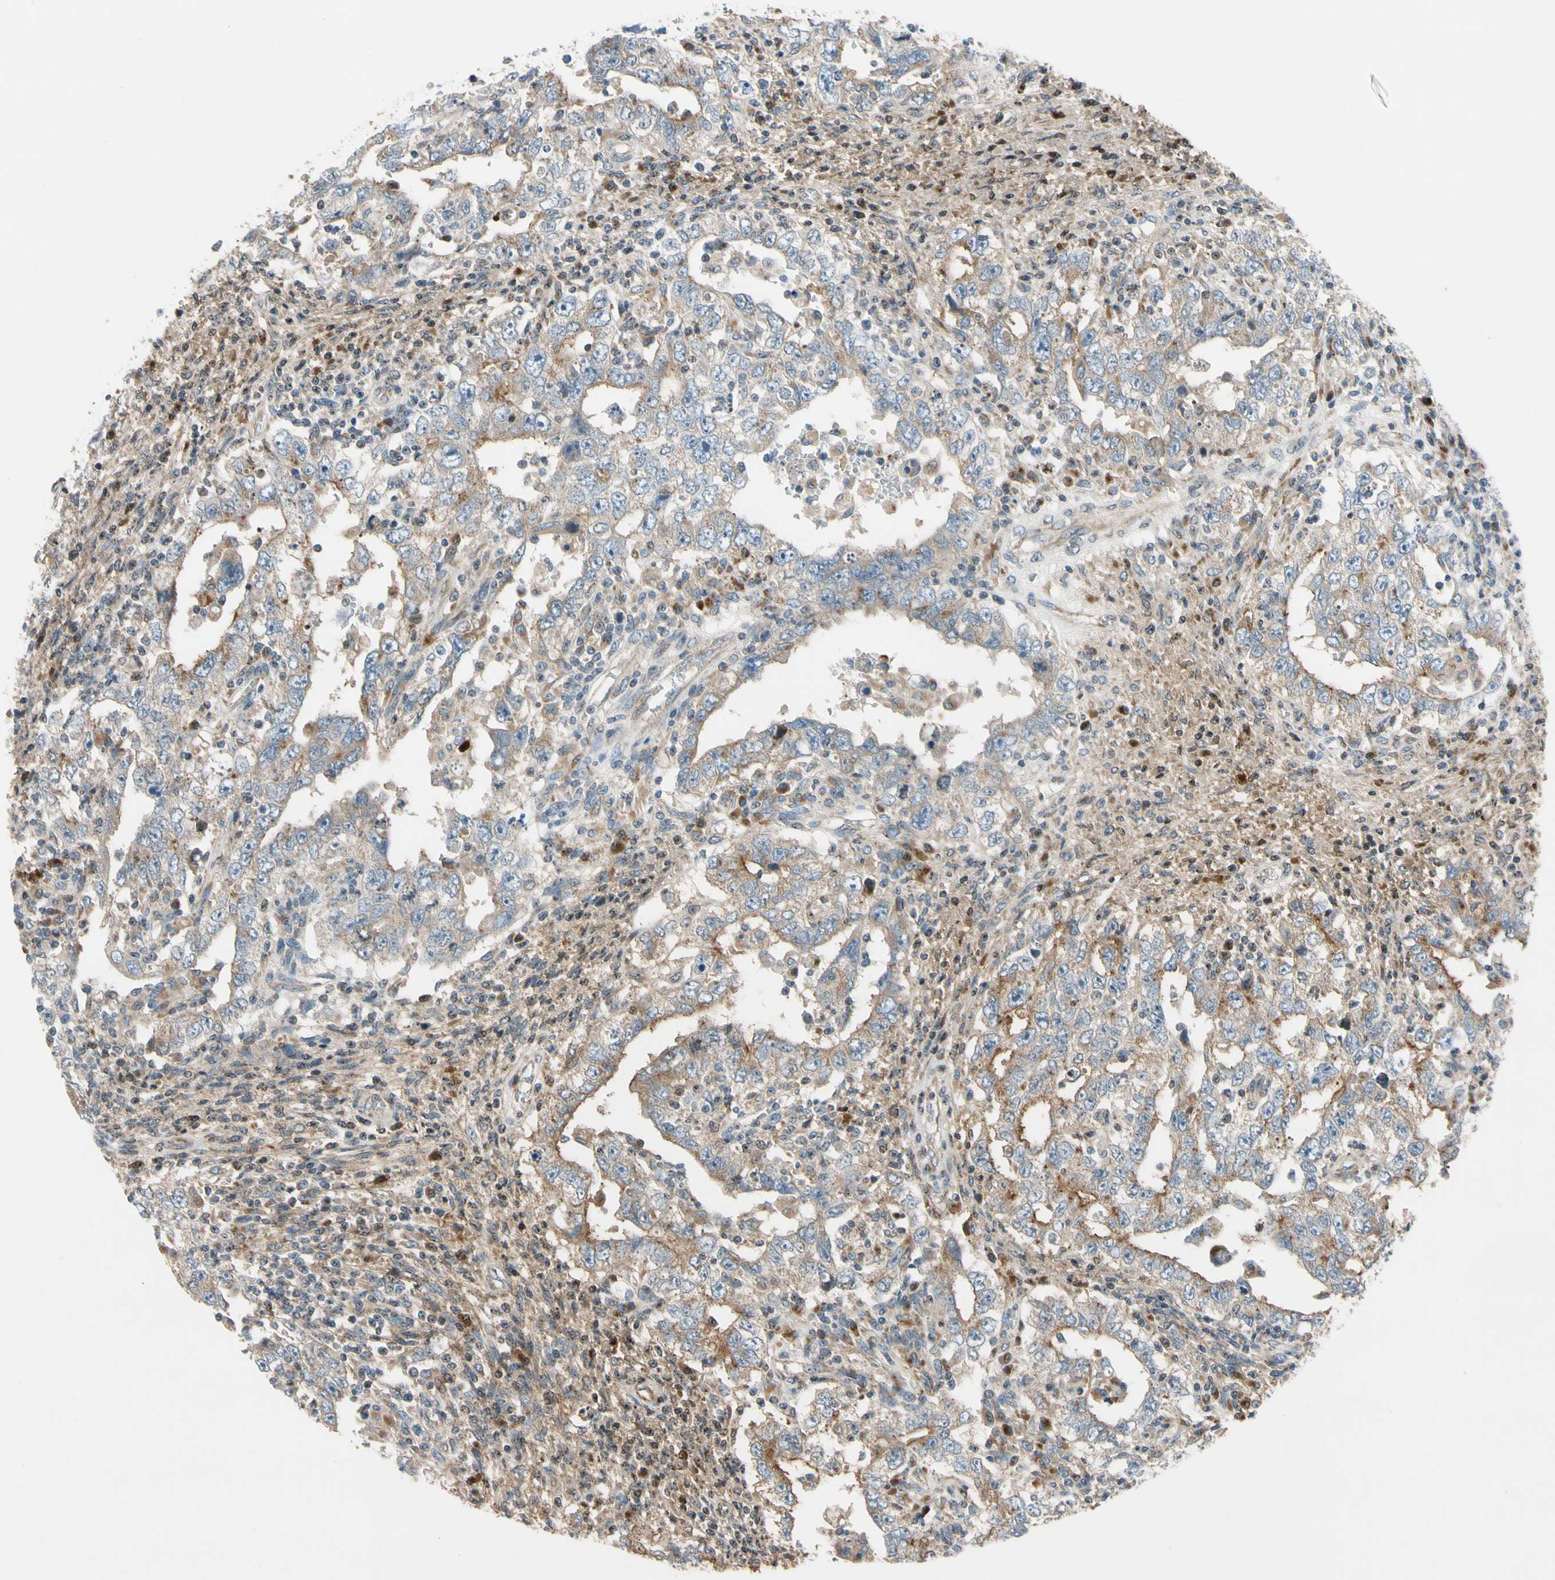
{"staining": {"intensity": "weak", "quantity": ">75%", "location": "cytoplasmic/membranous"}, "tissue": "testis cancer", "cell_type": "Tumor cells", "image_type": "cancer", "snomed": [{"axis": "morphology", "description": "Carcinoma, Embryonal, NOS"}, {"axis": "topography", "description": "Testis"}], "caption": "Immunohistochemical staining of testis embryonal carcinoma demonstrates low levels of weak cytoplasmic/membranous protein staining in about >75% of tumor cells.", "gene": "MST1R", "patient": {"sex": "male", "age": 26}}